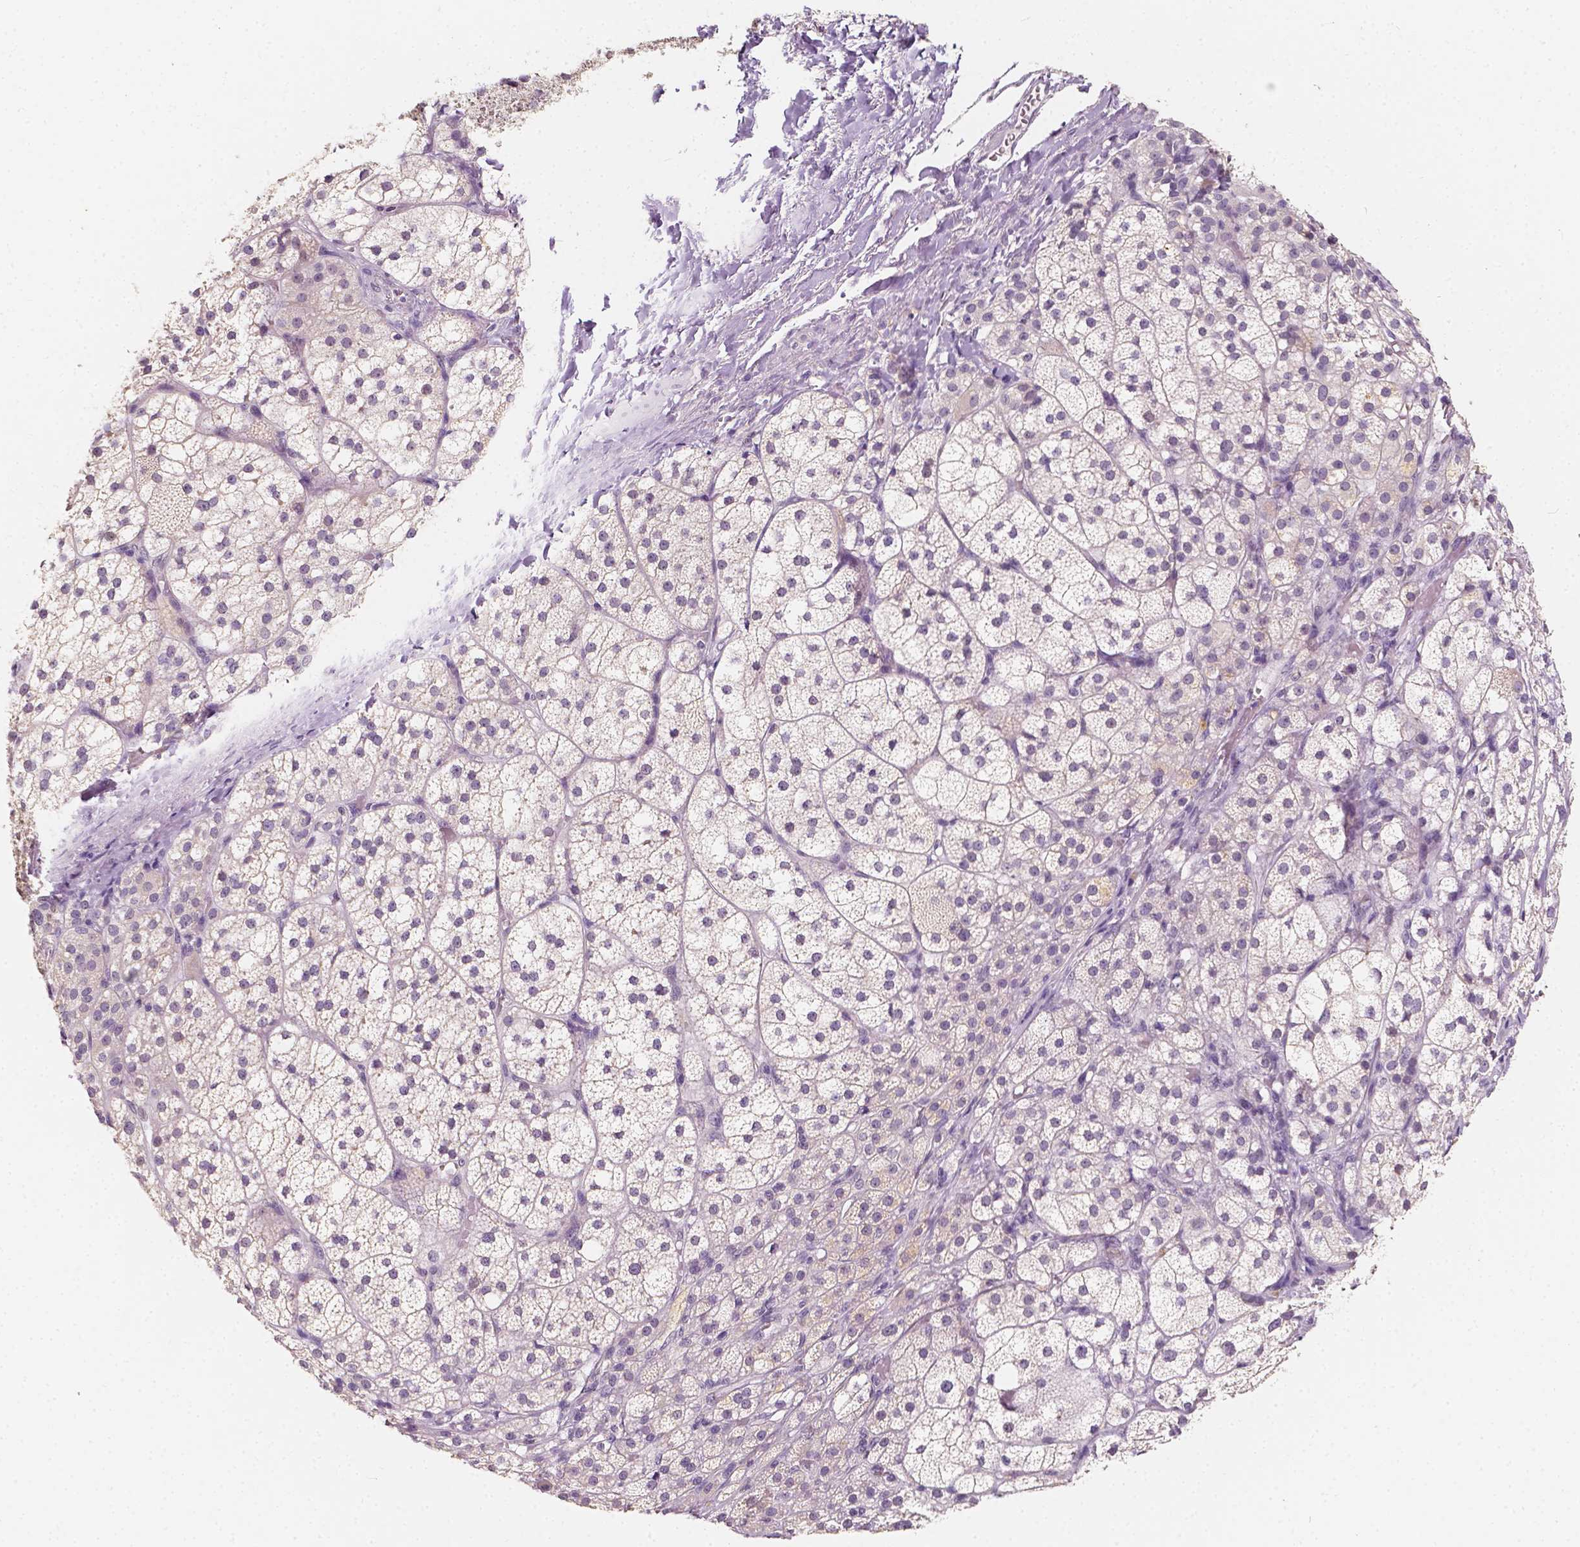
{"staining": {"intensity": "weak", "quantity": "<25%", "location": "cytoplasmic/membranous"}, "tissue": "adrenal gland", "cell_type": "Glandular cells", "image_type": "normal", "snomed": [{"axis": "morphology", "description": "Normal tissue, NOS"}, {"axis": "topography", "description": "Adrenal gland"}], "caption": "Human adrenal gland stained for a protein using immunohistochemistry (IHC) displays no expression in glandular cells.", "gene": "TAL1", "patient": {"sex": "female", "age": 60}}